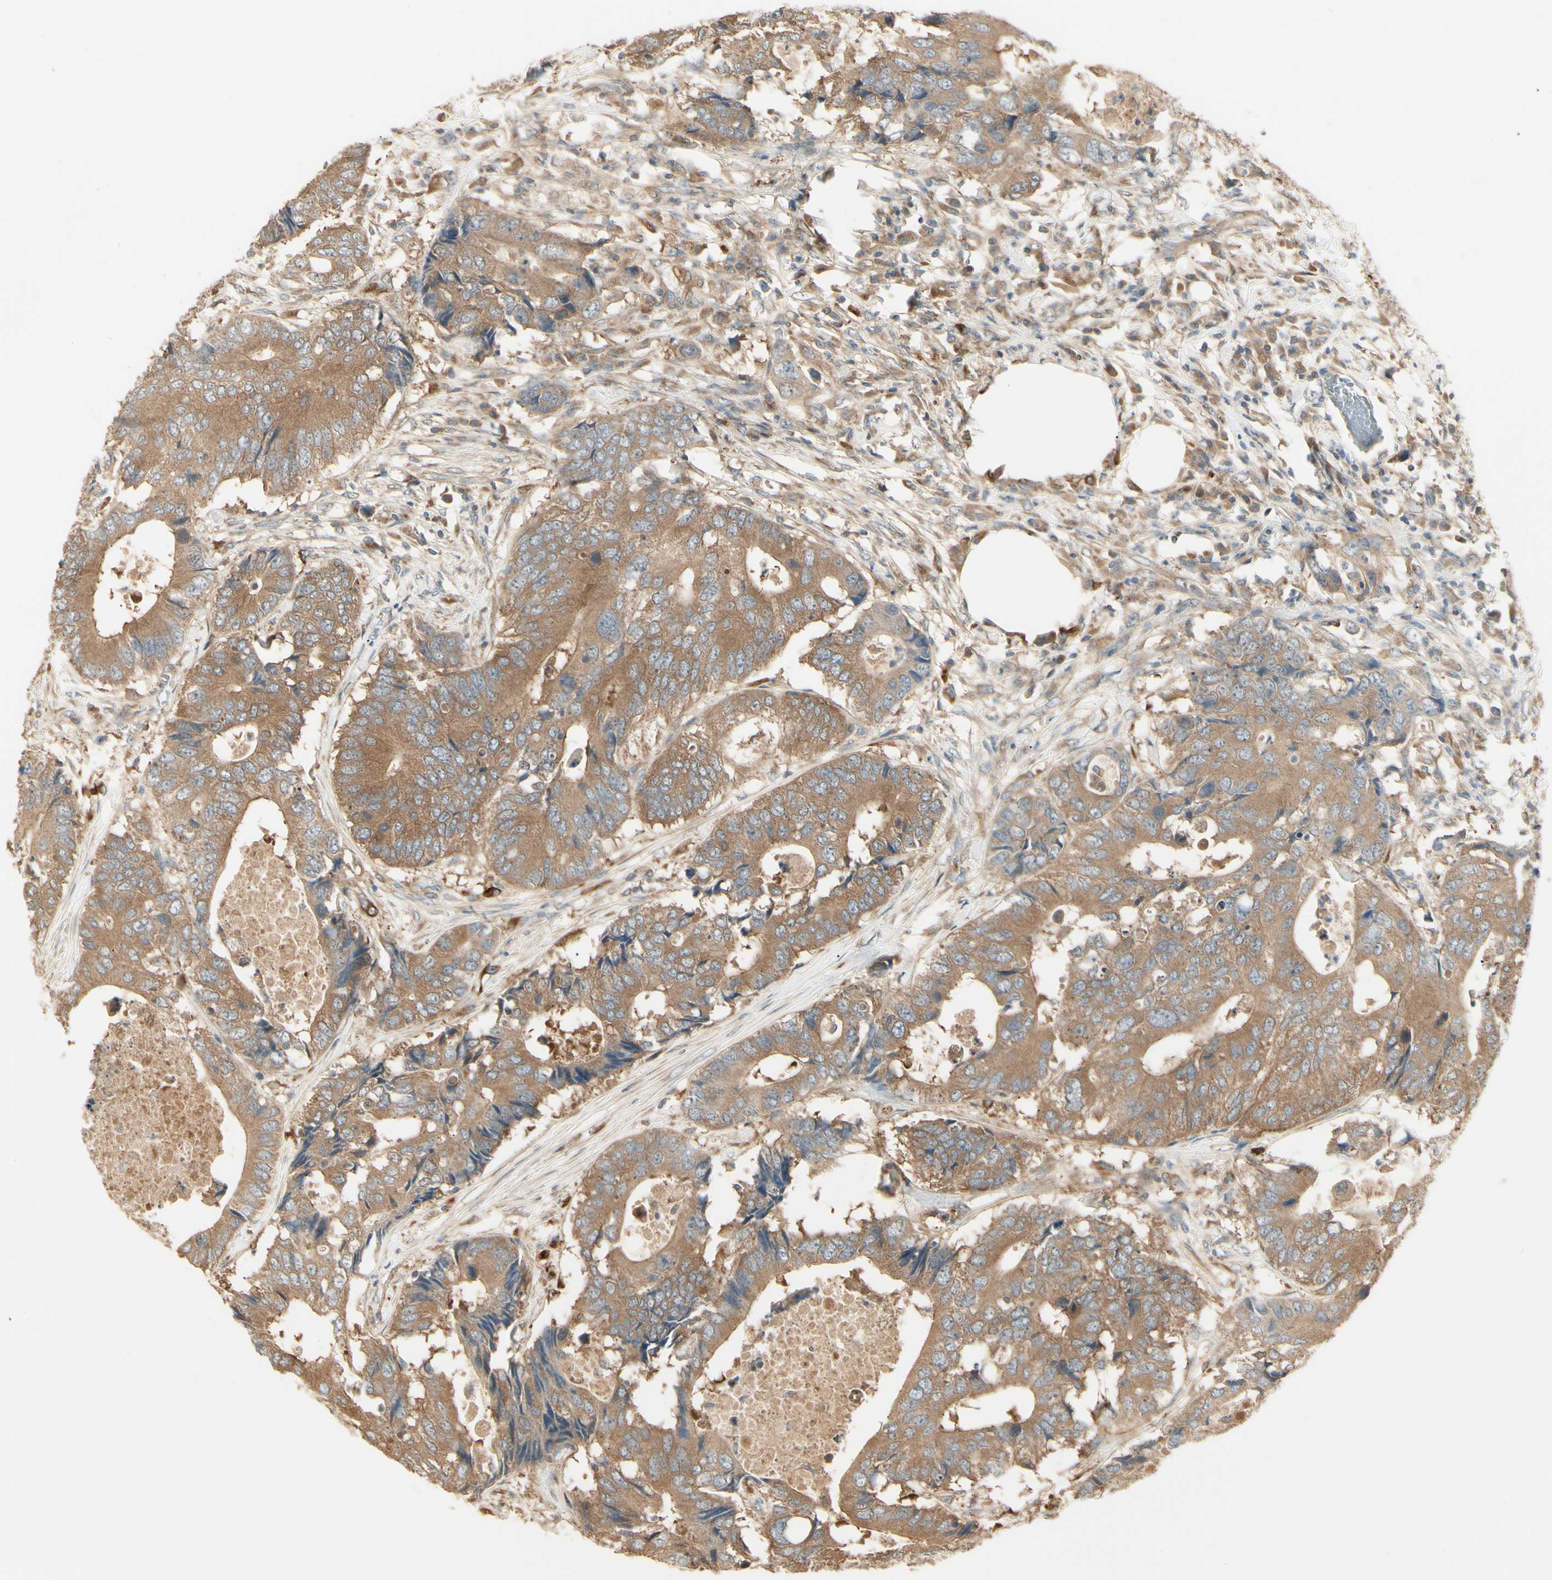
{"staining": {"intensity": "moderate", "quantity": ">75%", "location": "cytoplasmic/membranous"}, "tissue": "colorectal cancer", "cell_type": "Tumor cells", "image_type": "cancer", "snomed": [{"axis": "morphology", "description": "Adenocarcinoma, NOS"}, {"axis": "topography", "description": "Colon"}], "caption": "The micrograph exhibits immunohistochemical staining of colorectal cancer. There is moderate cytoplasmic/membranous positivity is seen in approximately >75% of tumor cells.", "gene": "IRAG1", "patient": {"sex": "male", "age": 71}}